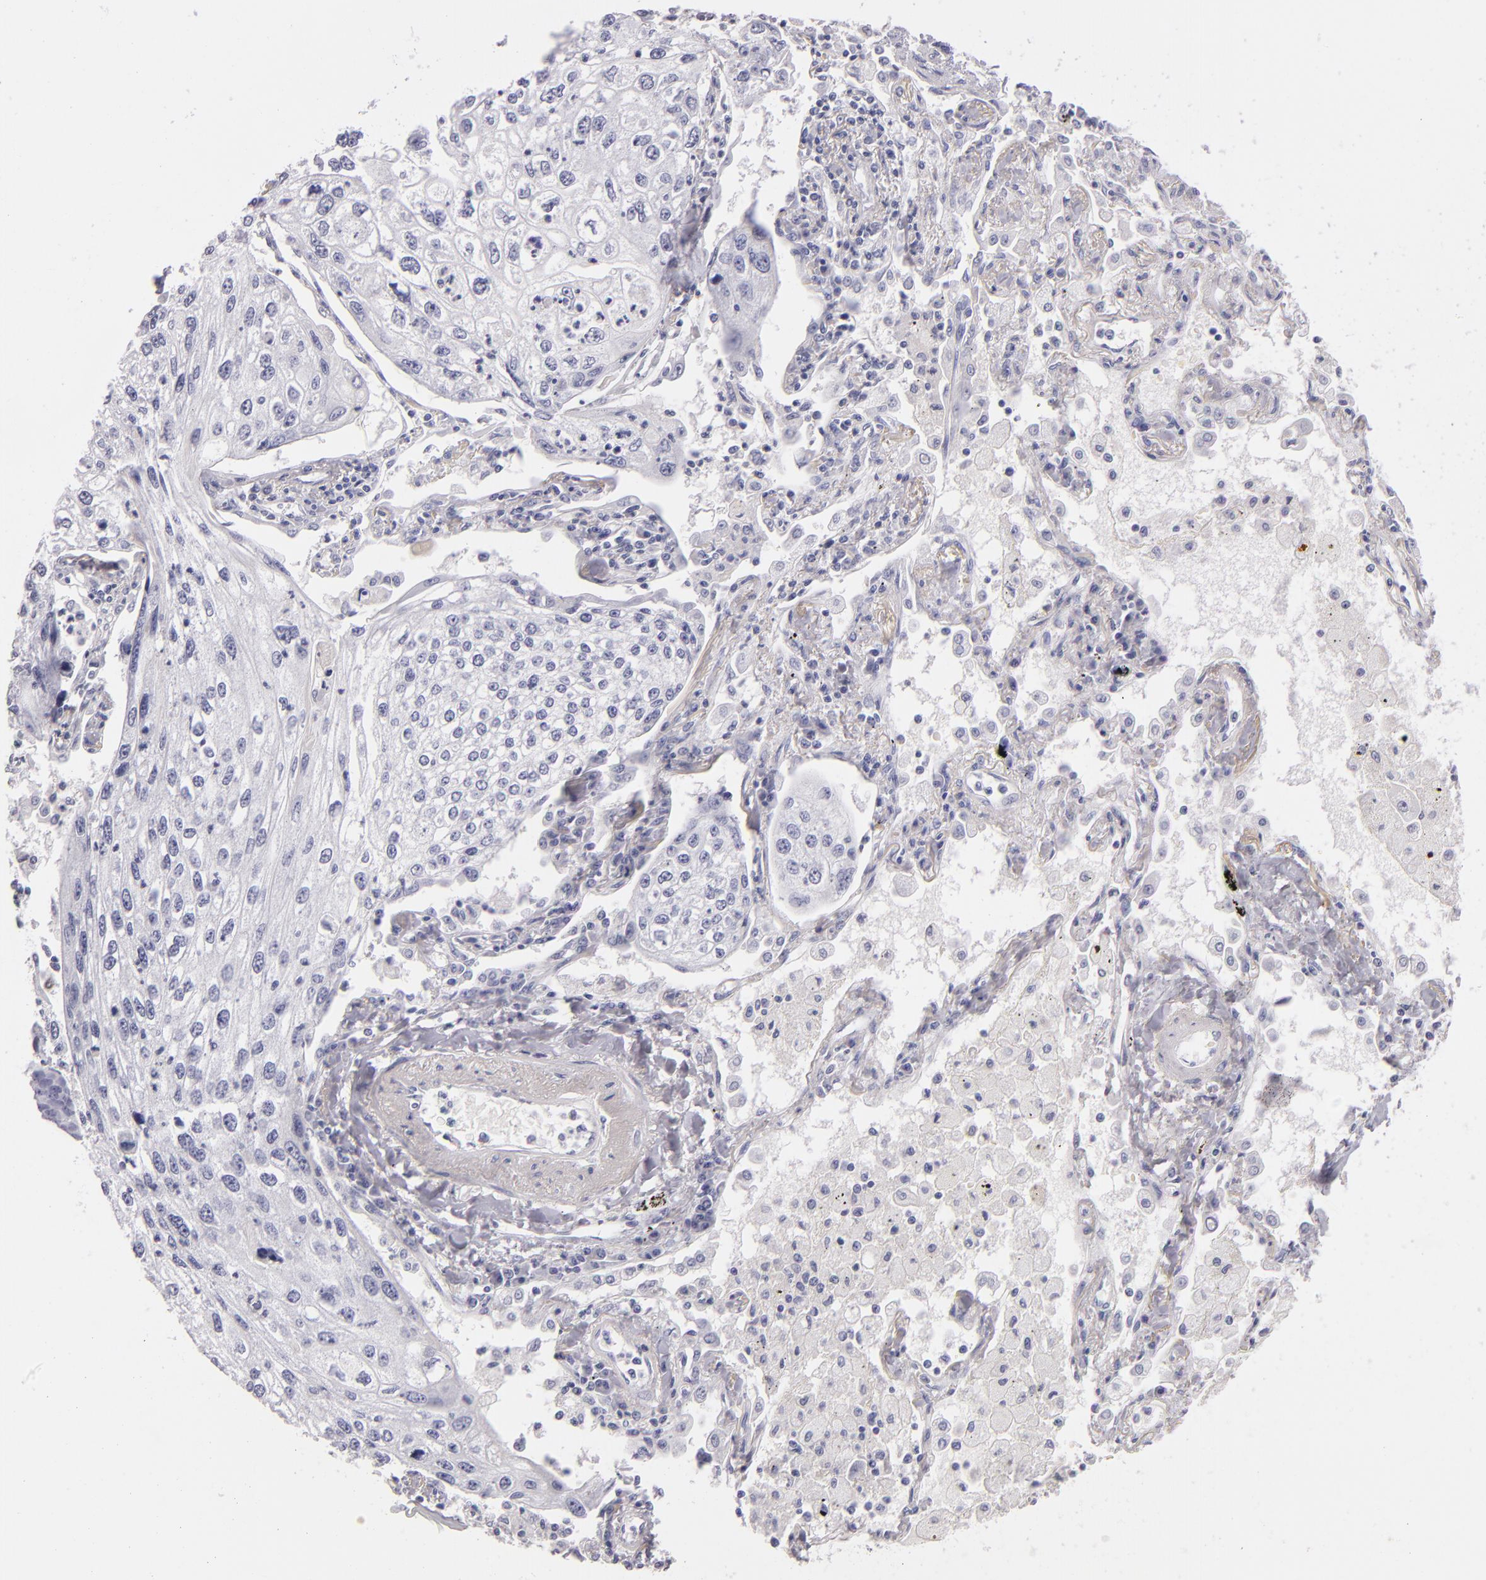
{"staining": {"intensity": "negative", "quantity": "none", "location": "none"}, "tissue": "lung cancer", "cell_type": "Tumor cells", "image_type": "cancer", "snomed": [{"axis": "morphology", "description": "Squamous cell carcinoma, NOS"}, {"axis": "topography", "description": "Lung"}], "caption": "This image is of lung cancer (squamous cell carcinoma) stained with immunohistochemistry to label a protein in brown with the nuclei are counter-stained blue. There is no expression in tumor cells.", "gene": "FABP1", "patient": {"sex": "male", "age": 75}}